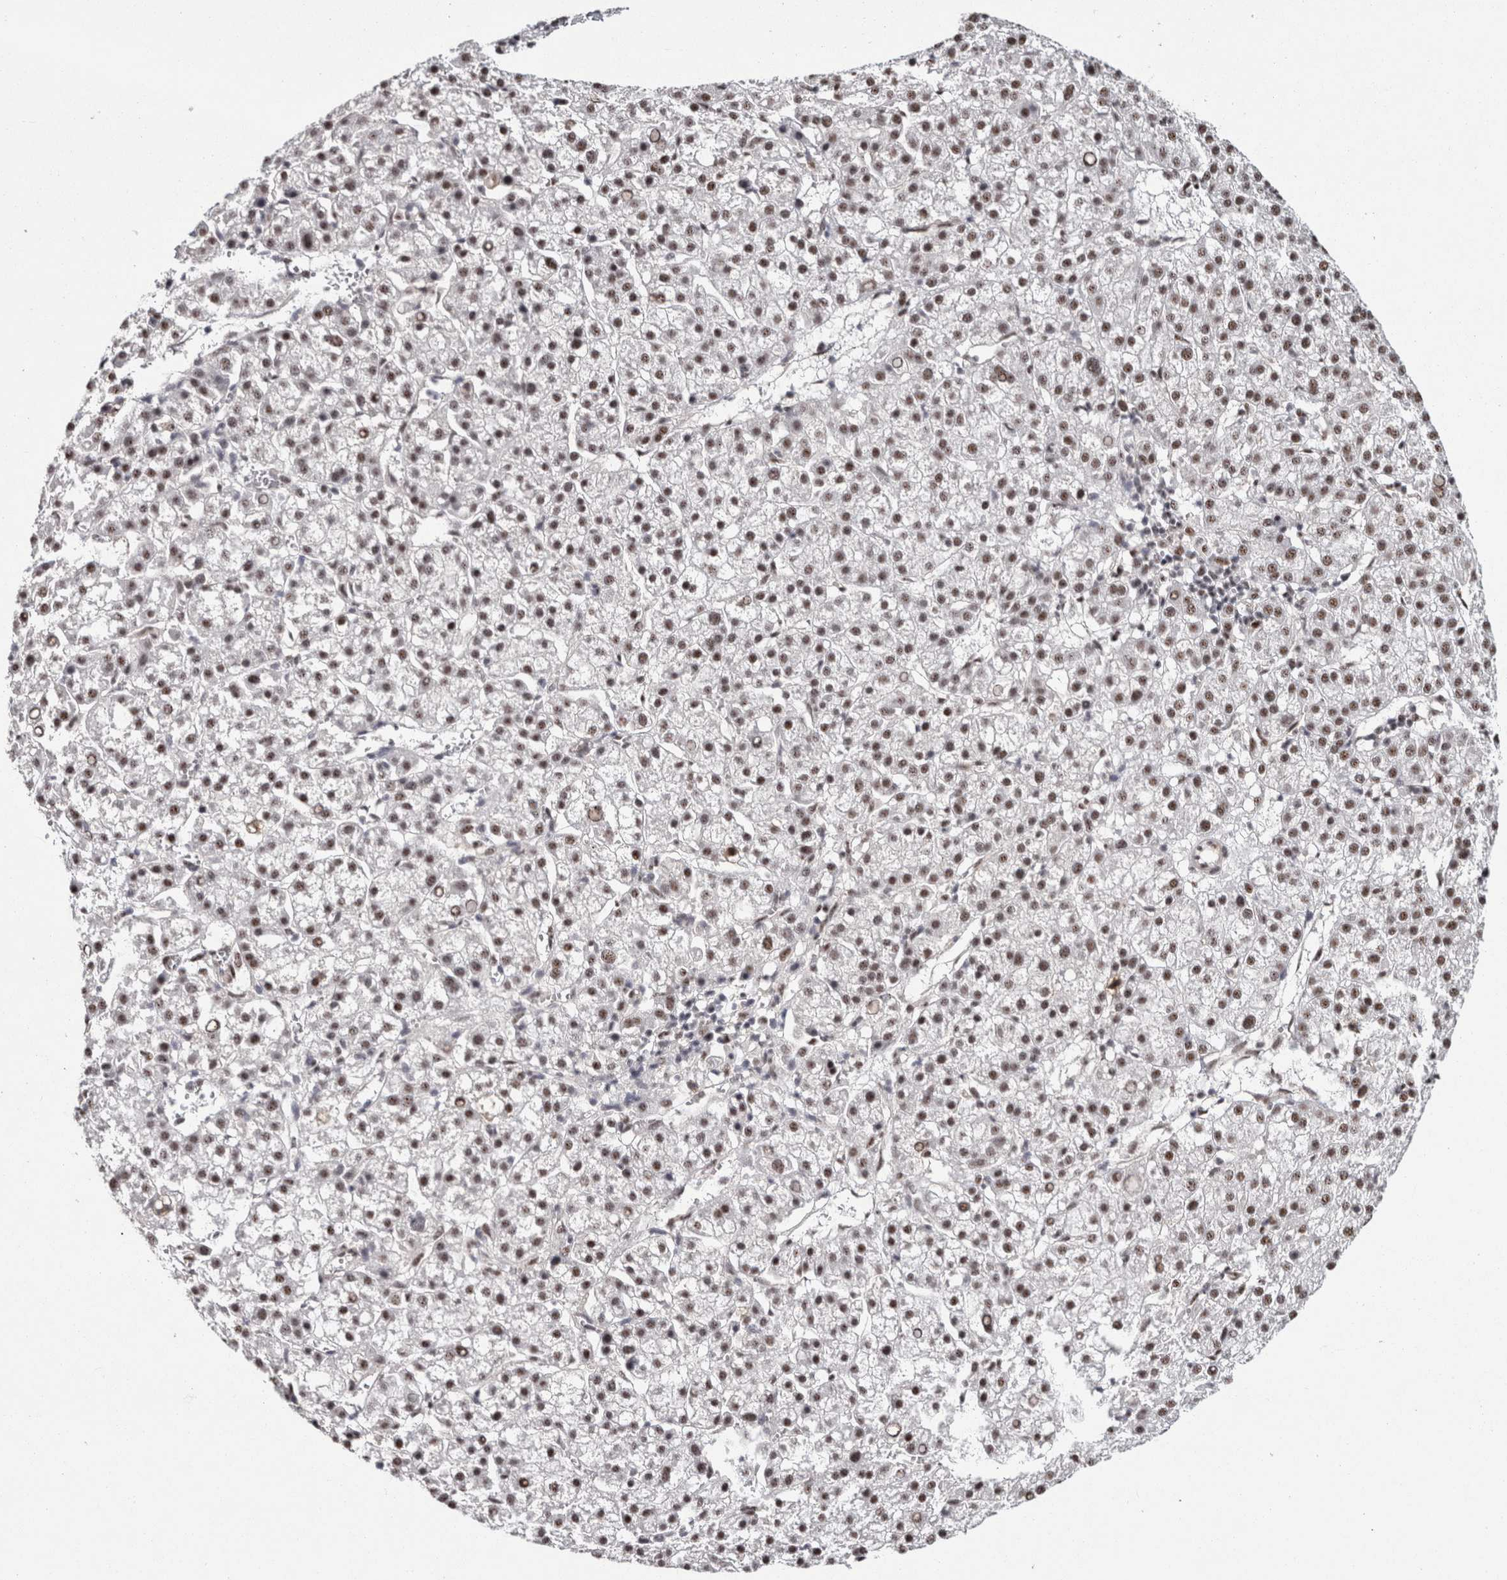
{"staining": {"intensity": "moderate", "quantity": ">75%", "location": "nuclear"}, "tissue": "liver cancer", "cell_type": "Tumor cells", "image_type": "cancer", "snomed": [{"axis": "morphology", "description": "Carcinoma, Hepatocellular, NOS"}, {"axis": "topography", "description": "Liver"}], "caption": "Human liver hepatocellular carcinoma stained for a protein (brown) reveals moderate nuclear positive positivity in about >75% of tumor cells.", "gene": "MKNK1", "patient": {"sex": "female", "age": 58}}